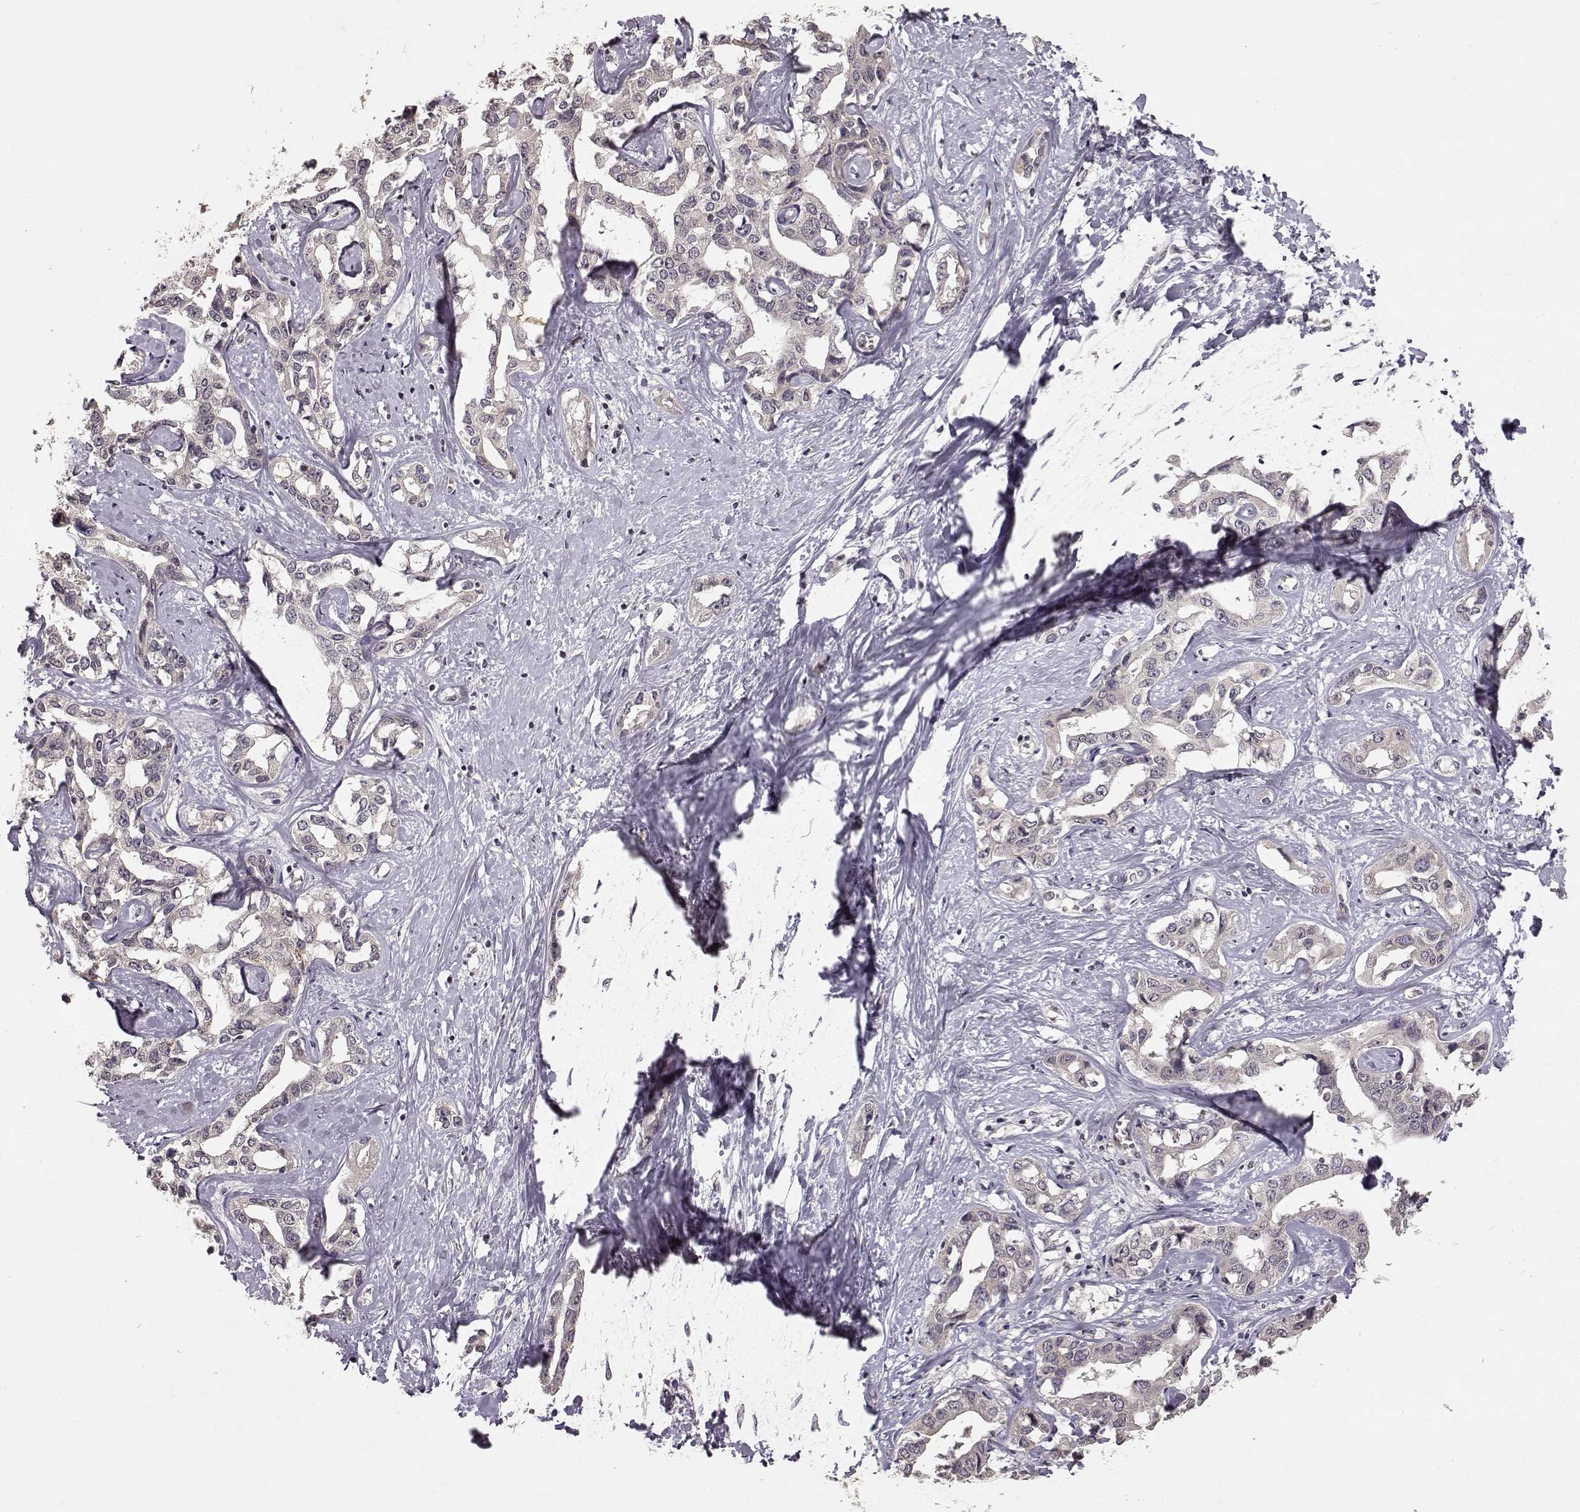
{"staining": {"intensity": "negative", "quantity": "none", "location": "none"}, "tissue": "liver cancer", "cell_type": "Tumor cells", "image_type": "cancer", "snomed": [{"axis": "morphology", "description": "Cholangiocarcinoma"}, {"axis": "topography", "description": "Liver"}], "caption": "This histopathology image is of cholangiocarcinoma (liver) stained with IHC to label a protein in brown with the nuclei are counter-stained blue. There is no expression in tumor cells.", "gene": "NTRK2", "patient": {"sex": "male", "age": 59}}